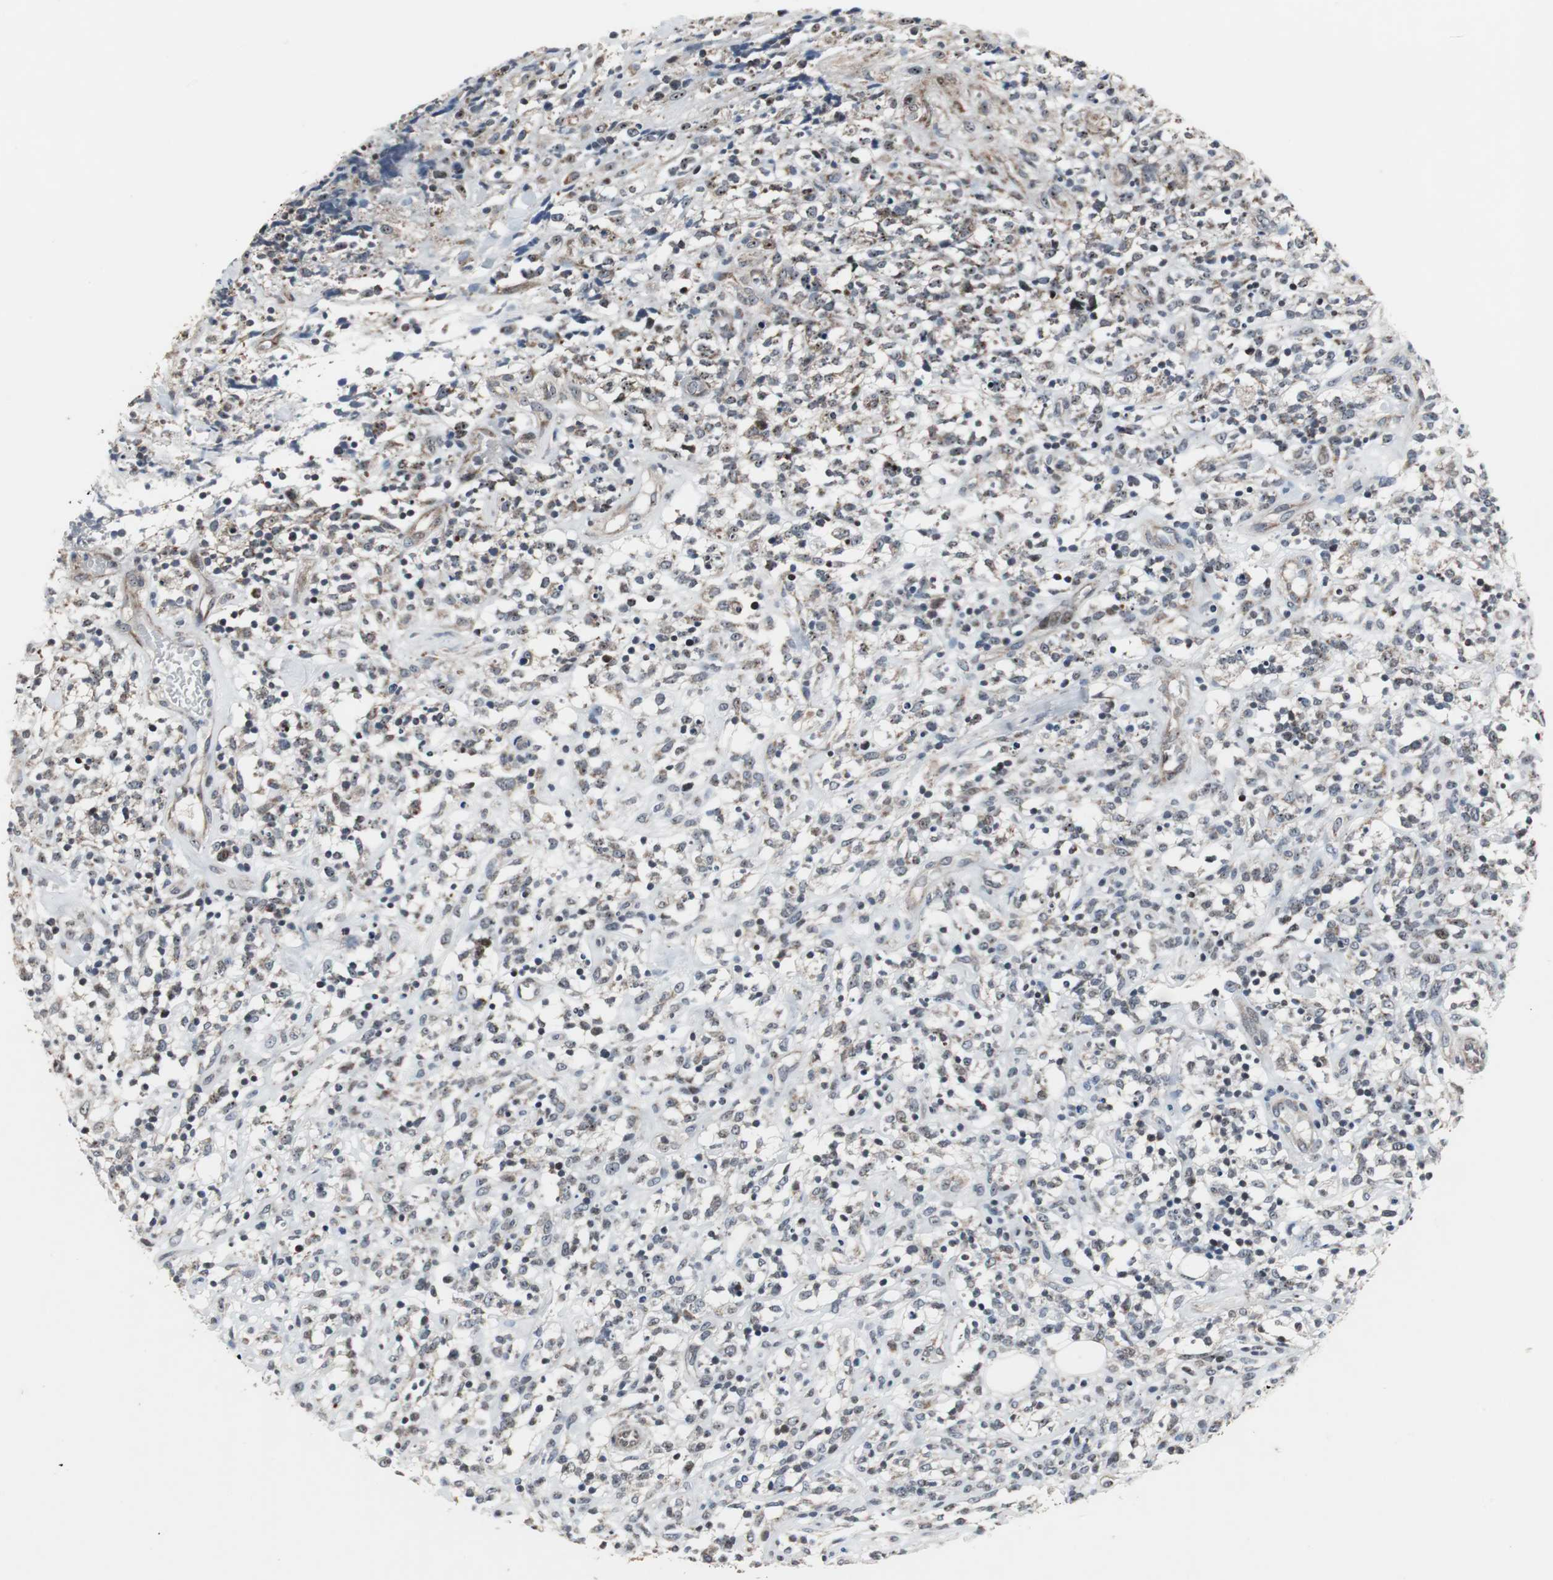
{"staining": {"intensity": "weak", "quantity": "25%-75%", "location": "cytoplasmic/membranous"}, "tissue": "lymphoma", "cell_type": "Tumor cells", "image_type": "cancer", "snomed": [{"axis": "morphology", "description": "Malignant lymphoma, non-Hodgkin's type, High grade"}, {"axis": "topography", "description": "Lymph node"}], "caption": "Protein analysis of lymphoma tissue demonstrates weak cytoplasmic/membranous staining in about 25%-75% of tumor cells. The staining was performed using DAB (3,3'-diaminobenzidine), with brown indicating positive protein expression. Nuclei are stained blue with hematoxylin.", "gene": "MRPL40", "patient": {"sex": "female", "age": 73}}